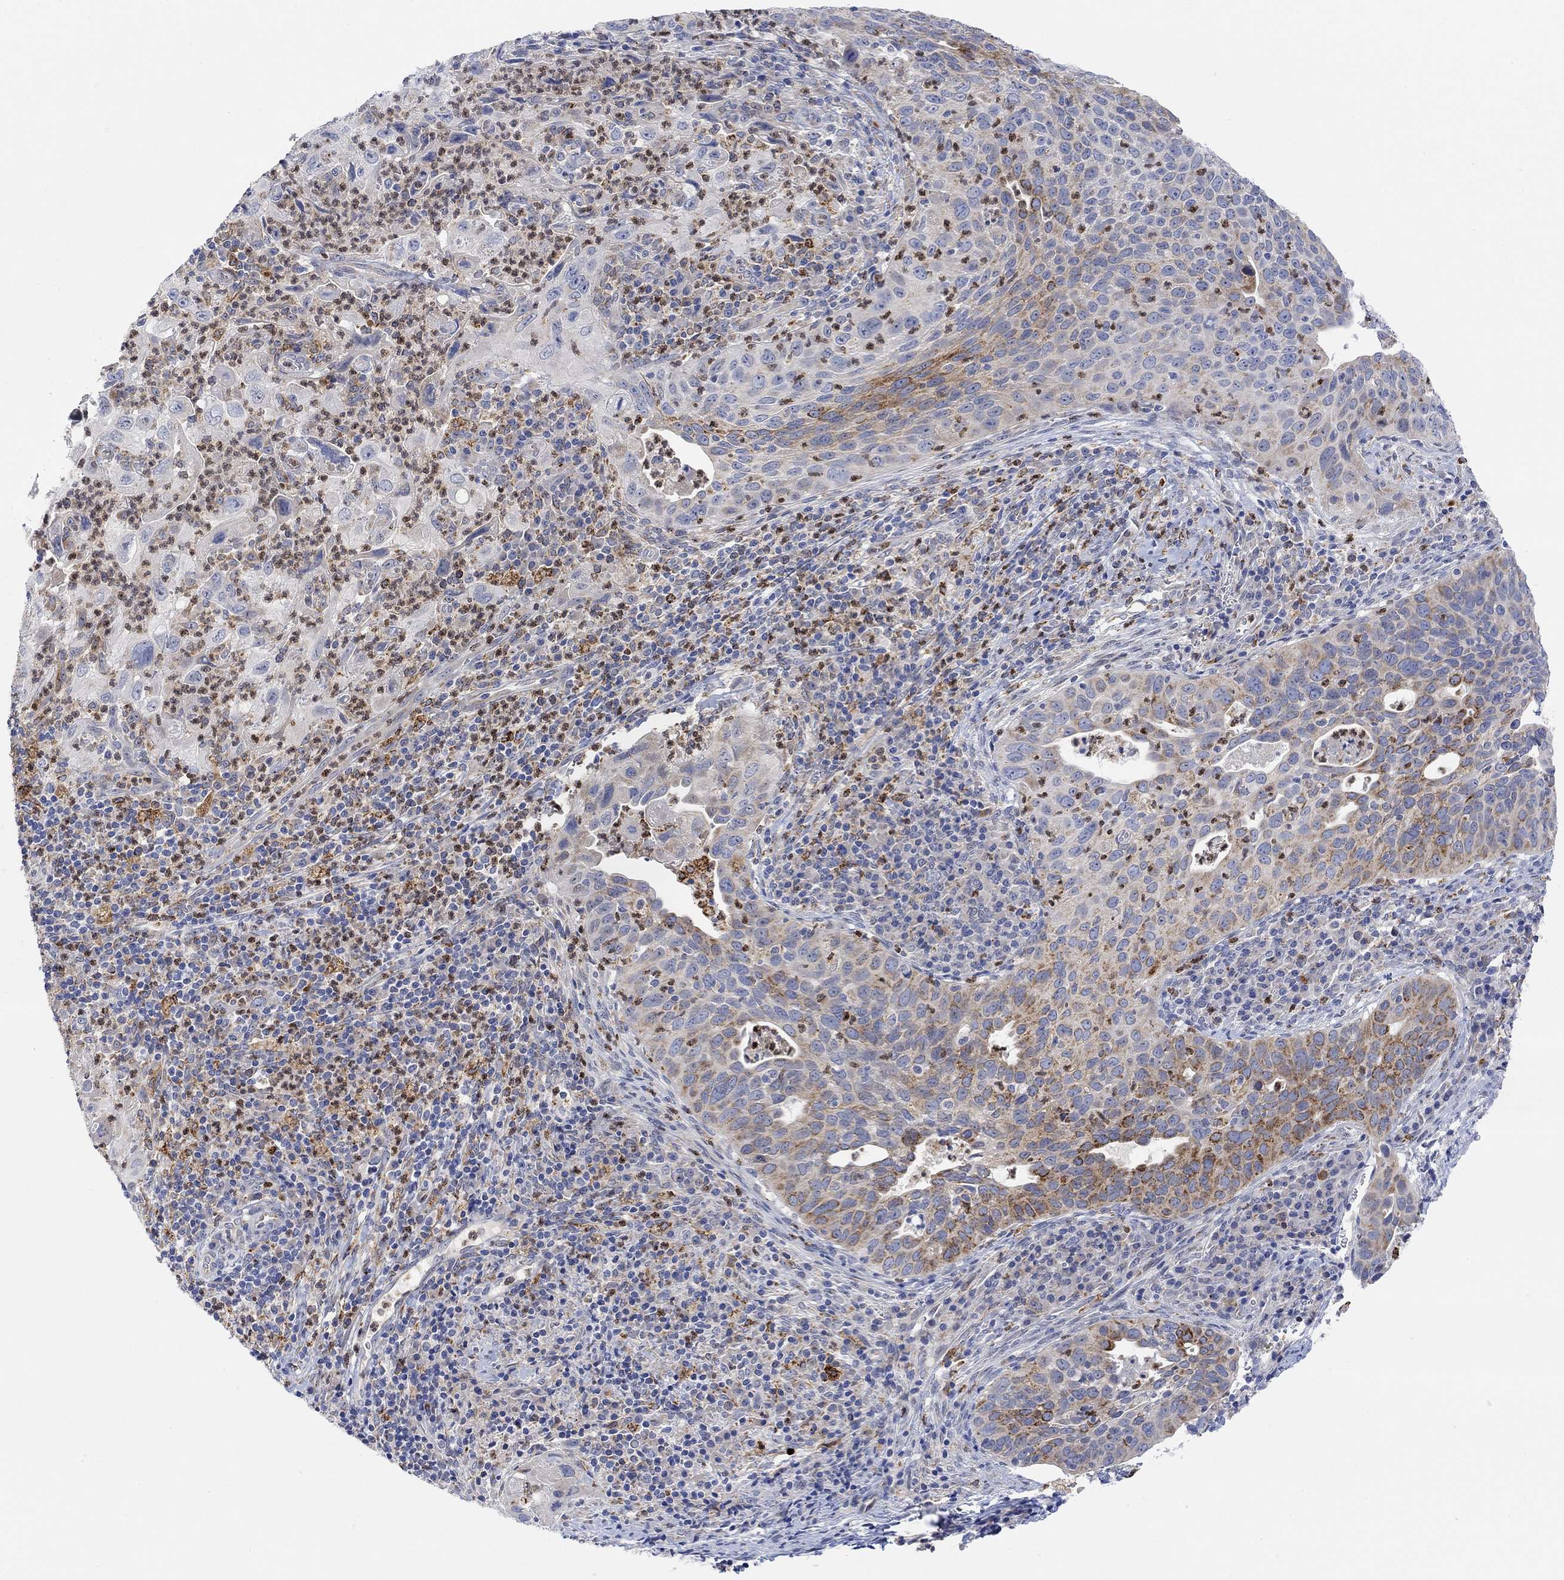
{"staining": {"intensity": "strong", "quantity": "<25%", "location": "cytoplasmic/membranous"}, "tissue": "cervical cancer", "cell_type": "Tumor cells", "image_type": "cancer", "snomed": [{"axis": "morphology", "description": "Squamous cell carcinoma, NOS"}, {"axis": "topography", "description": "Cervix"}], "caption": "IHC image of neoplastic tissue: cervical squamous cell carcinoma stained using immunohistochemistry (IHC) exhibits medium levels of strong protein expression localized specifically in the cytoplasmic/membranous of tumor cells, appearing as a cytoplasmic/membranous brown color.", "gene": "ACSL1", "patient": {"sex": "female", "age": 26}}